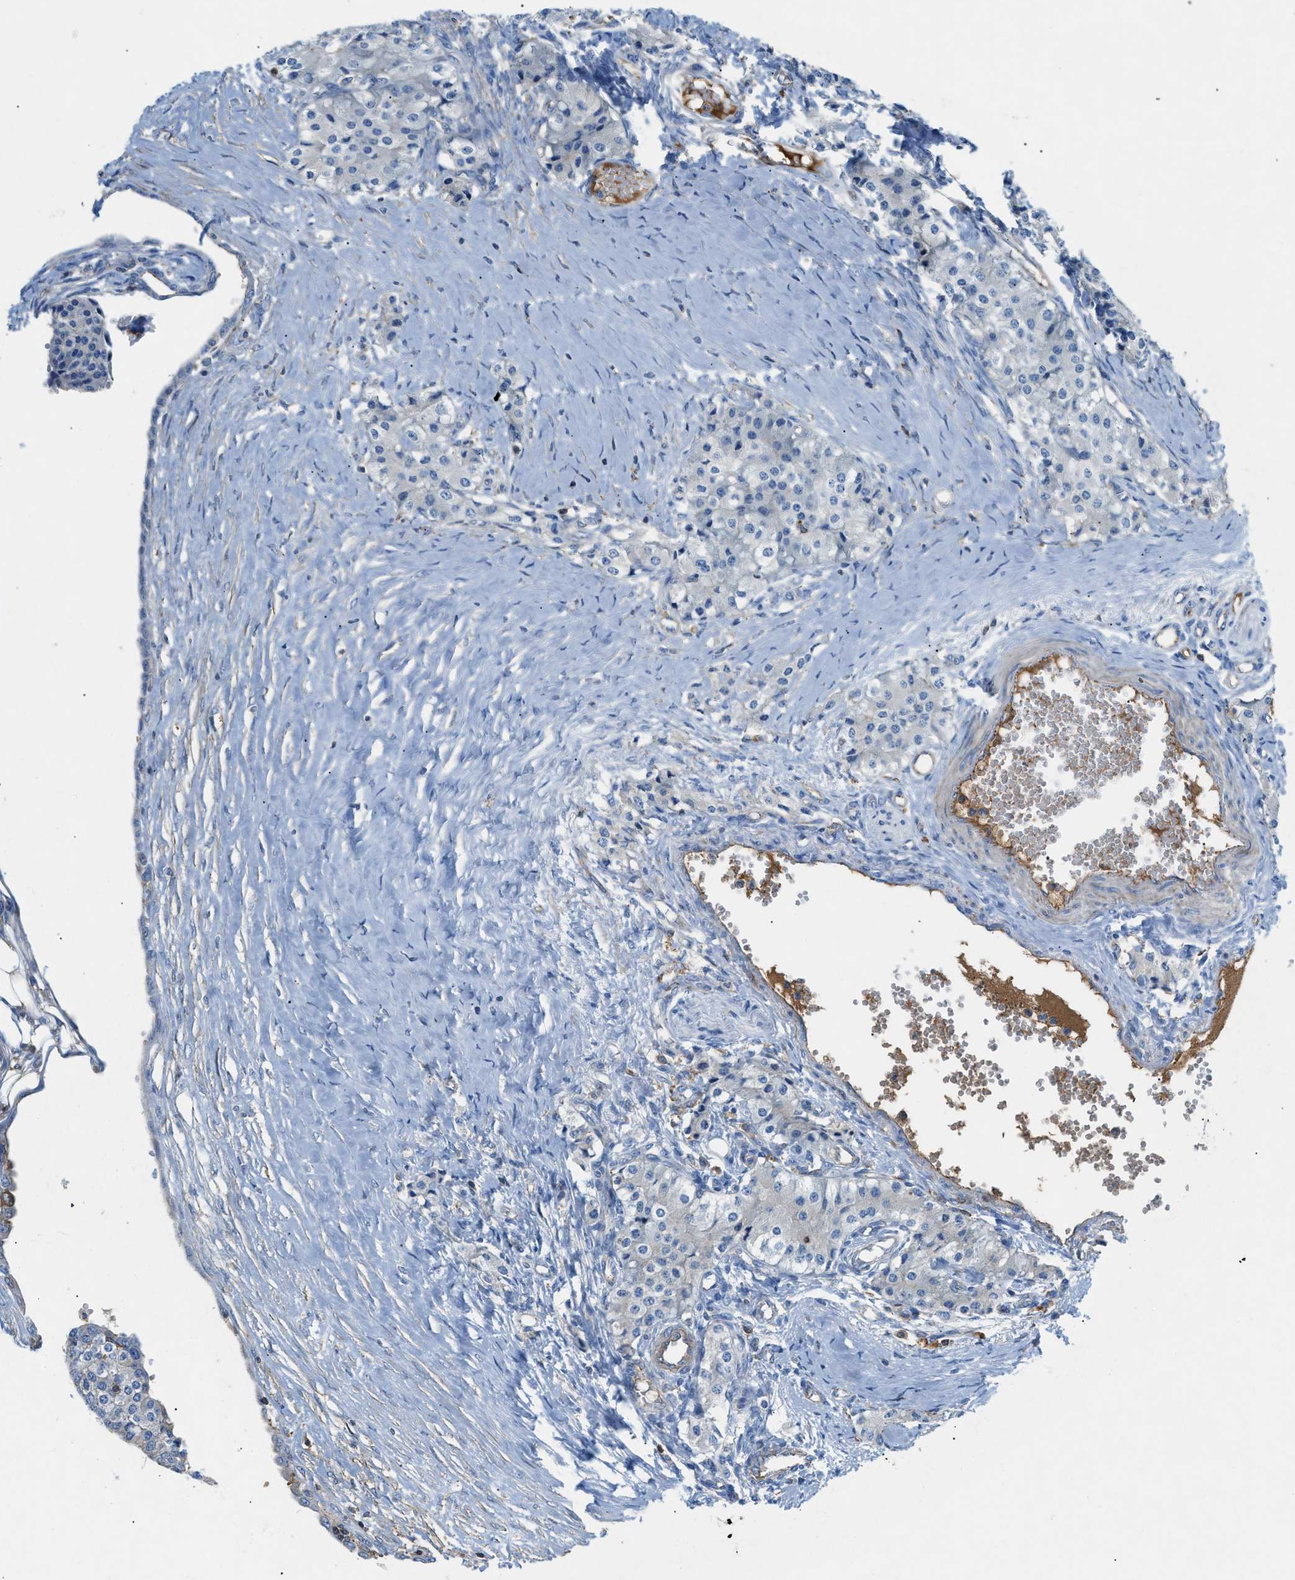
{"staining": {"intensity": "negative", "quantity": "none", "location": "none"}, "tissue": "carcinoid", "cell_type": "Tumor cells", "image_type": "cancer", "snomed": [{"axis": "morphology", "description": "Carcinoid, malignant, NOS"}, {"axis": "topography", "description": "Colon"}], "caption": "This is an IHC micrograph of carcinoid (malignant). There is no positivity in tumor cells.", "gene": "ATP6V0D1", "patient": {"sex": "female", "age": 52}}